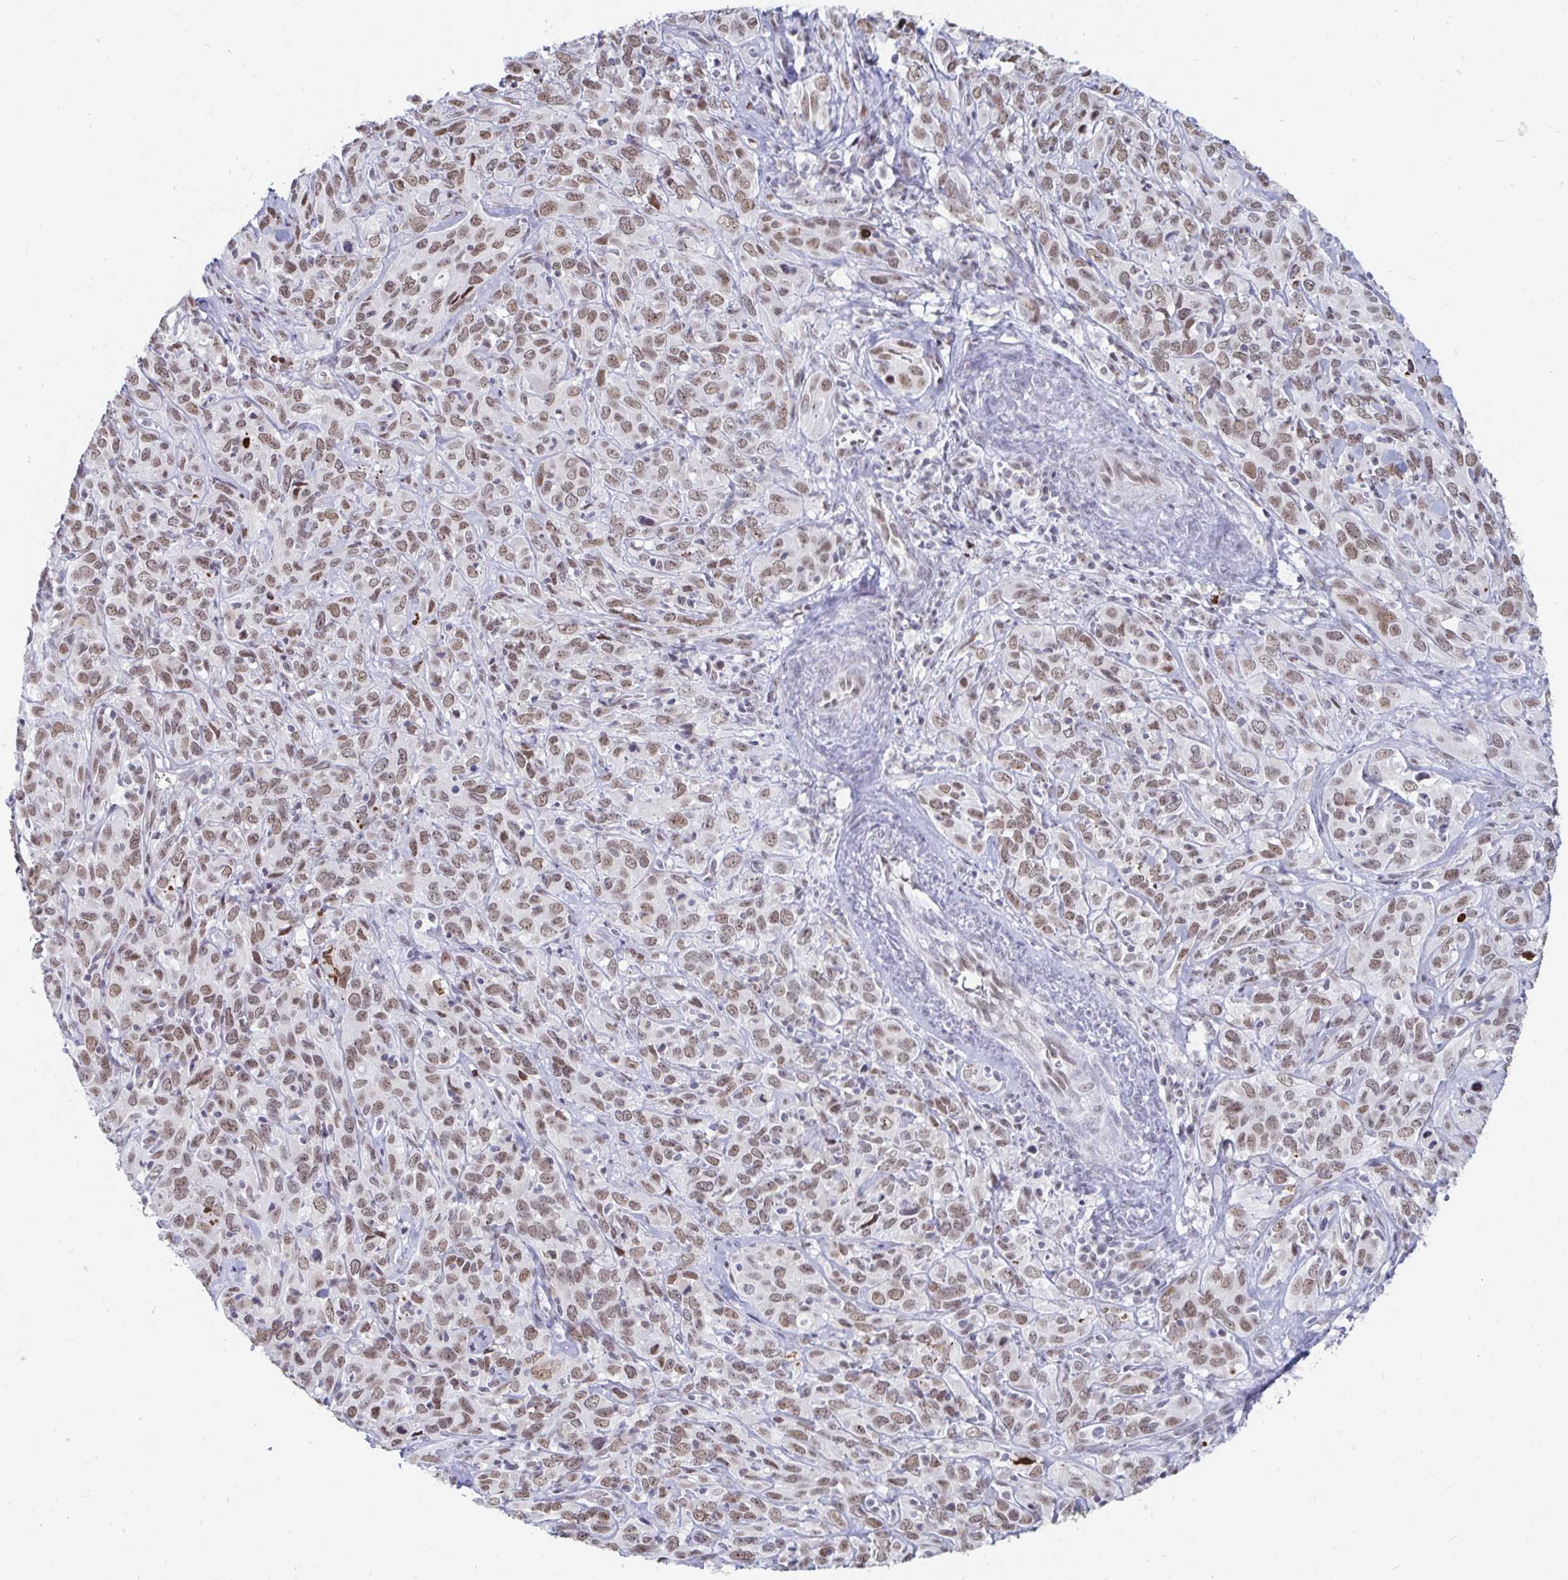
{"staining": {"intensity": "moderate", "quantity": ">75%", "location": "nuclear"}, "tissue": "cervical cancer", "cell_type": "Tumor cells", "image_type": "cancer", "snomed": [{"axis": "morphology", "description": "Normal tissue, NOS"}, {"axis": "morphology", "description": "Squamous cell carcinoma, NOS"}, {"axis": "topography", "description": "Cervix"}], "caption": "Cervical cancer (squamous cell carcinoma) stained for a protein (brown) displays moderate nuclear positive staining in about >75% of tumor cells.", "gene": "TRIP12", "patient": {"sex": "female", "age": 51}}